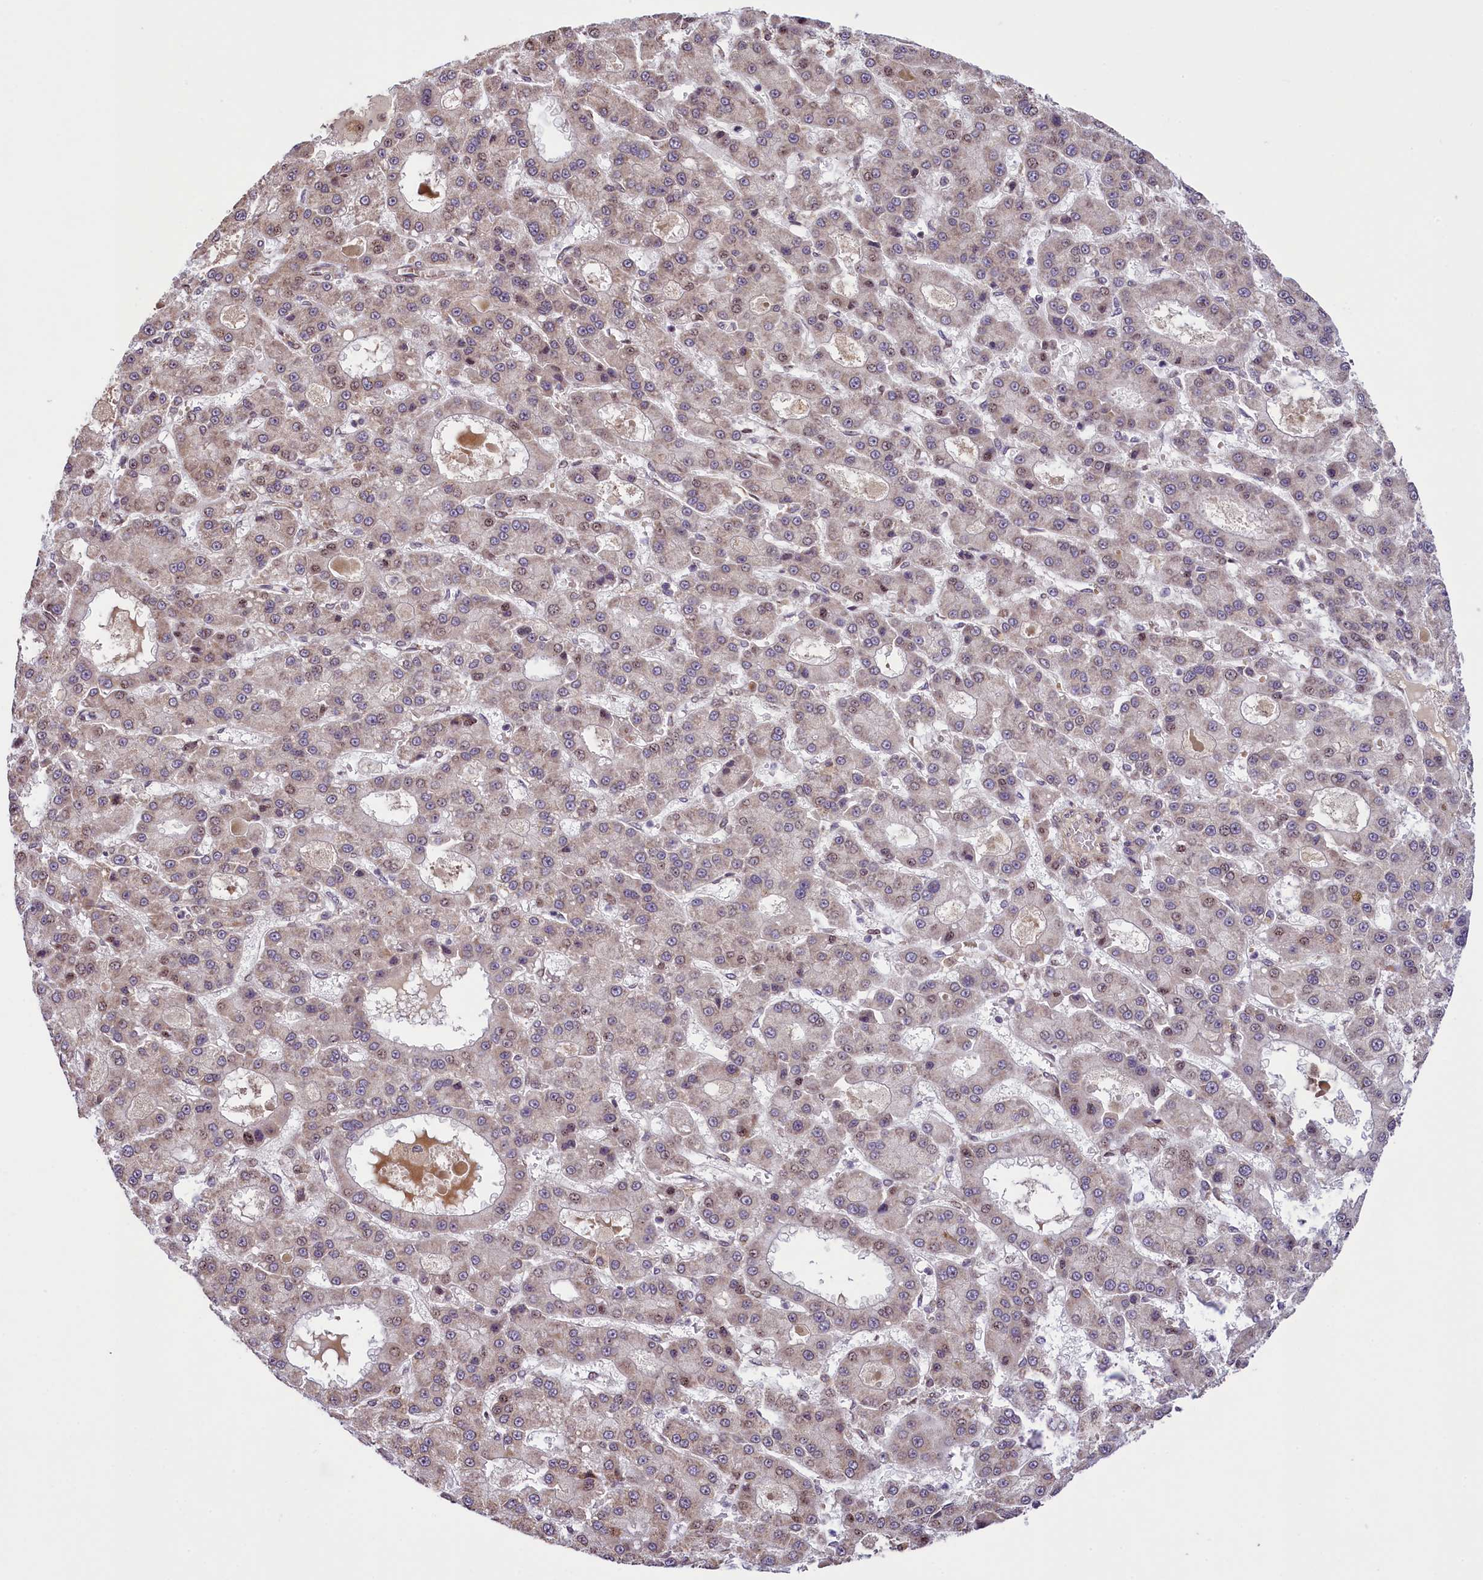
{"staining": {"intensity": "weak", "quantity": ">75%", "location": "cytoplasmic/membranous,nuclear"}, "tissue": "liver cancer", "cell_type": "Tumor cells", "image_type": "cancer", "snomed": [{"axis": "morphology", "description": "Carcinoma, Hepatocellular, NOS"}, {"axis": "topography", "description": "Liver"}], "caption": "Brown immunohistochemical staining in human liver cancer shows weak cytoplasmic/membranous and nuclear expression in about >75% of tumor cells.", "gene": "RBBP8", "patient": {"sex": "male", "age": 70}}